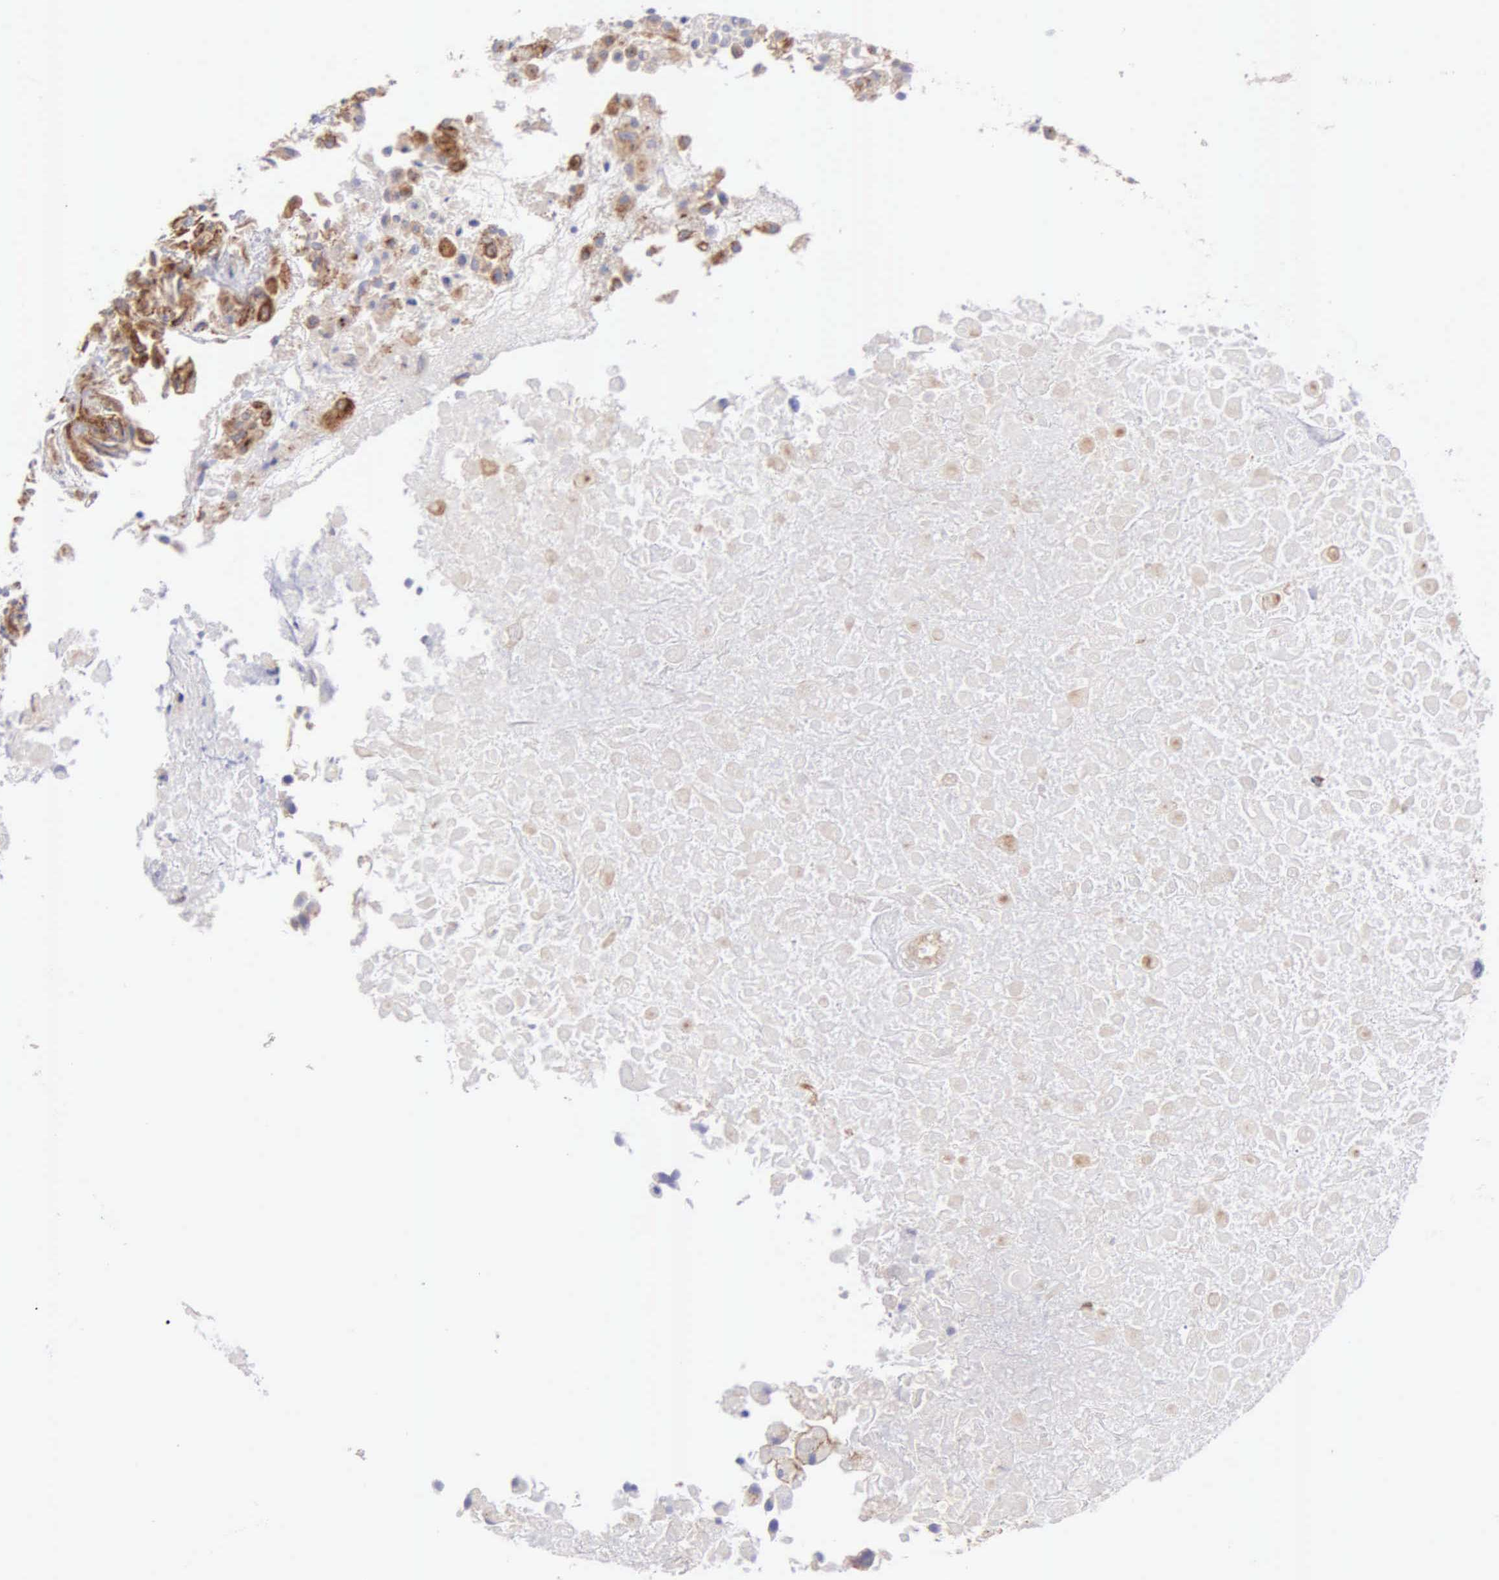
{"staining": {"intensity": "strong", "quantity": "25%-75%", "location": "cytoplasmic/membranous"}, "tissue": "urothelial cancer", "cell_type": "Tumor cells", "image_type": "cancer", "snomed": [{"axis": "morphology", "description": "Urothelial carcinoma, High grade"}, {"axis": "topography", "description": "Urinary bladder"}], "caption": "A micrograph showing strong cytoplasmic/membranous staining in approximately 25%-75% of tumor cells in high-grade urothelial carcinoma, as visualized by brown immunohistochemical staining.", "gene": "APP", "patient": {"sex": "male", "age": 56}}